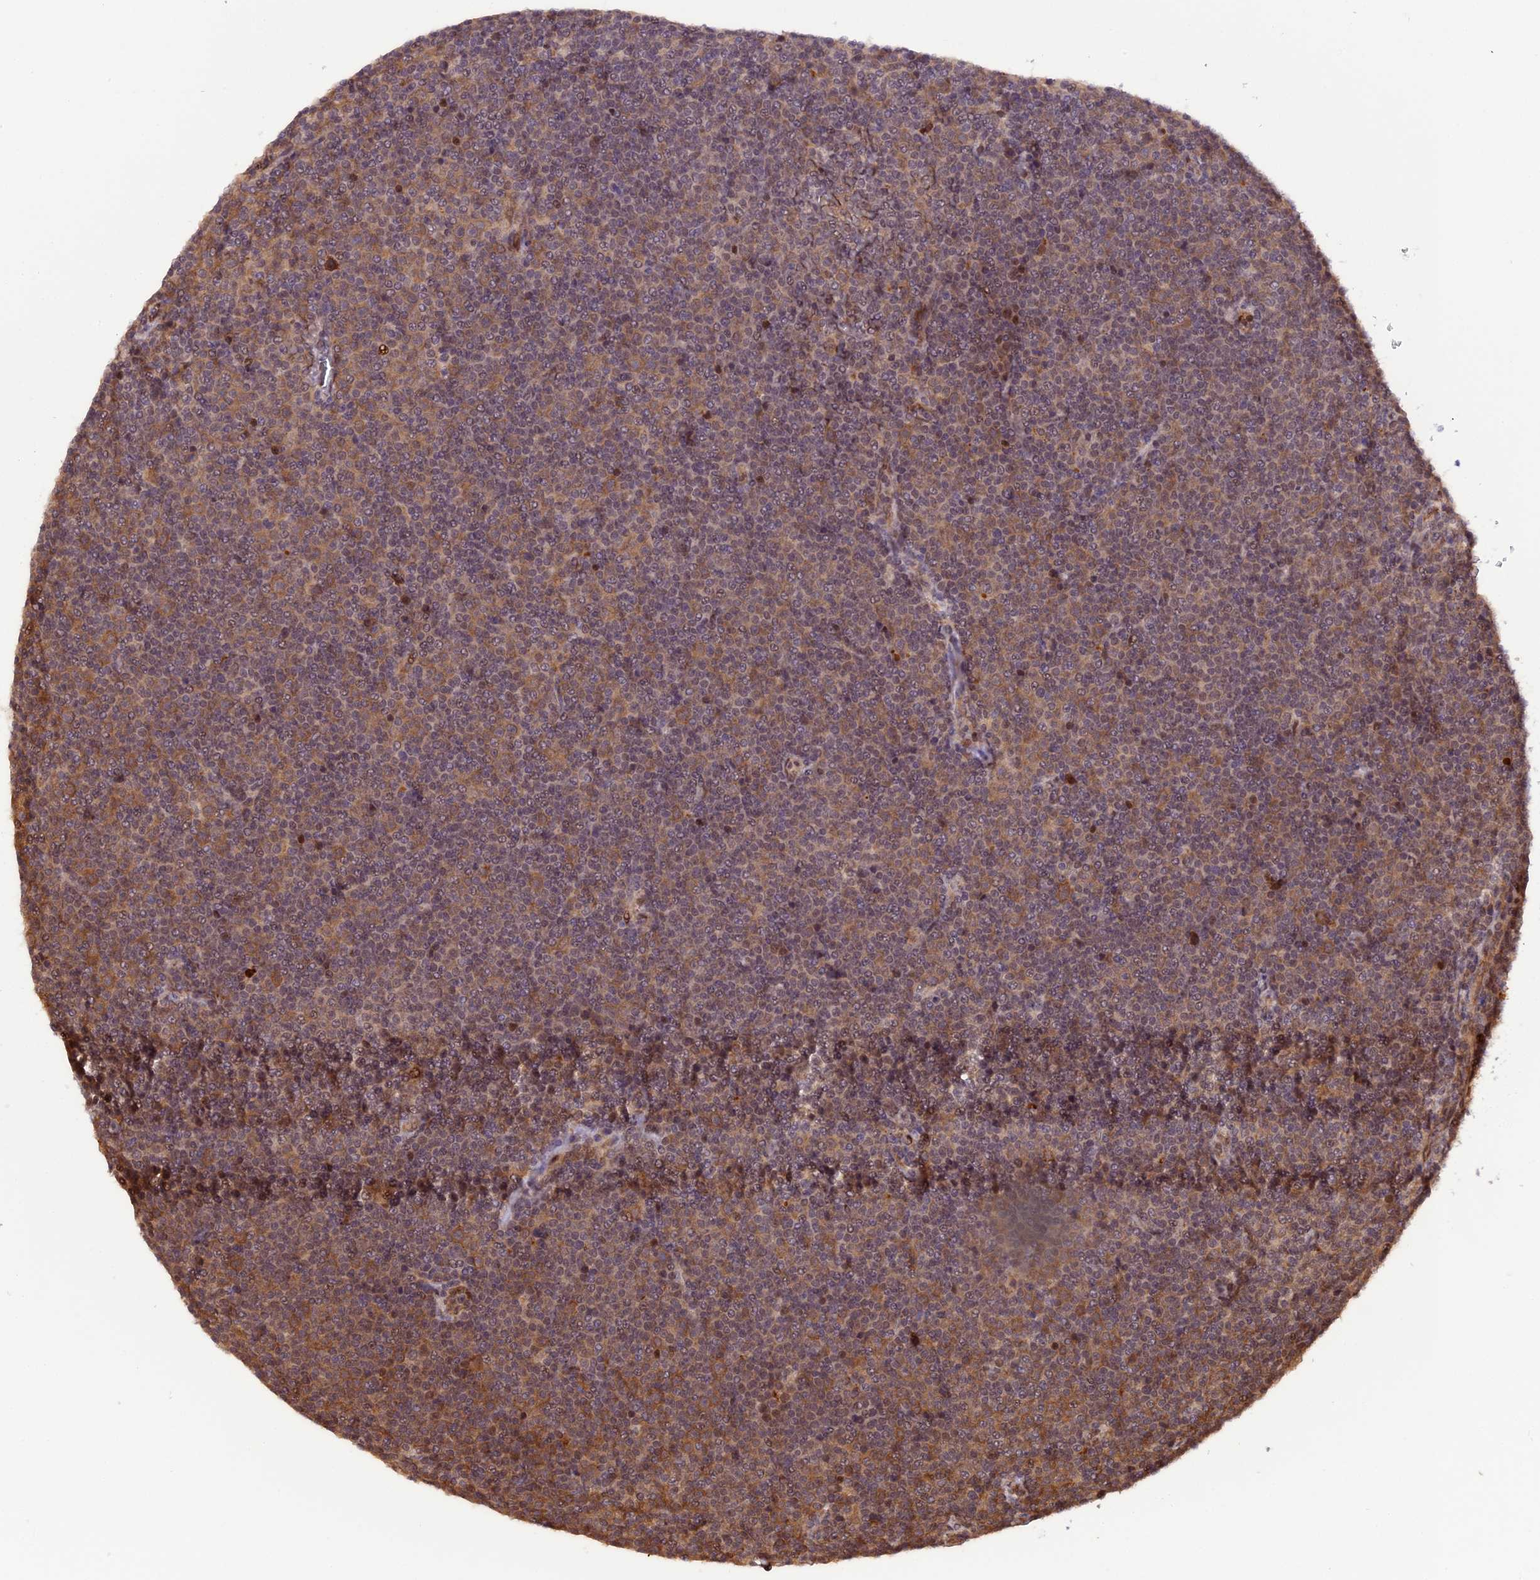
{"staining": {"intensity": "moderate", "quantity": ">75%", "location": "cytoplasmic/membranous"}, "tissue": "lymphoma", "cell_type": "Tumor cells", "image_type": "cancer", "snomed": [{"axis": "morphology", "description": "Malignant lymphoma, non-Hodgkin's type, Low grade"}, {"axis": "topography", "description": "Lymph node"}], "caption": "Protein staining of lymphoma tissue exhibits moderate cytoplasmic/membranous expression in about >75% of tumor cells. (IHC, brightfield microscopy, high magnification).", "gene": "SAMD4A", "patient": {"sex": "female", "age": 67}}